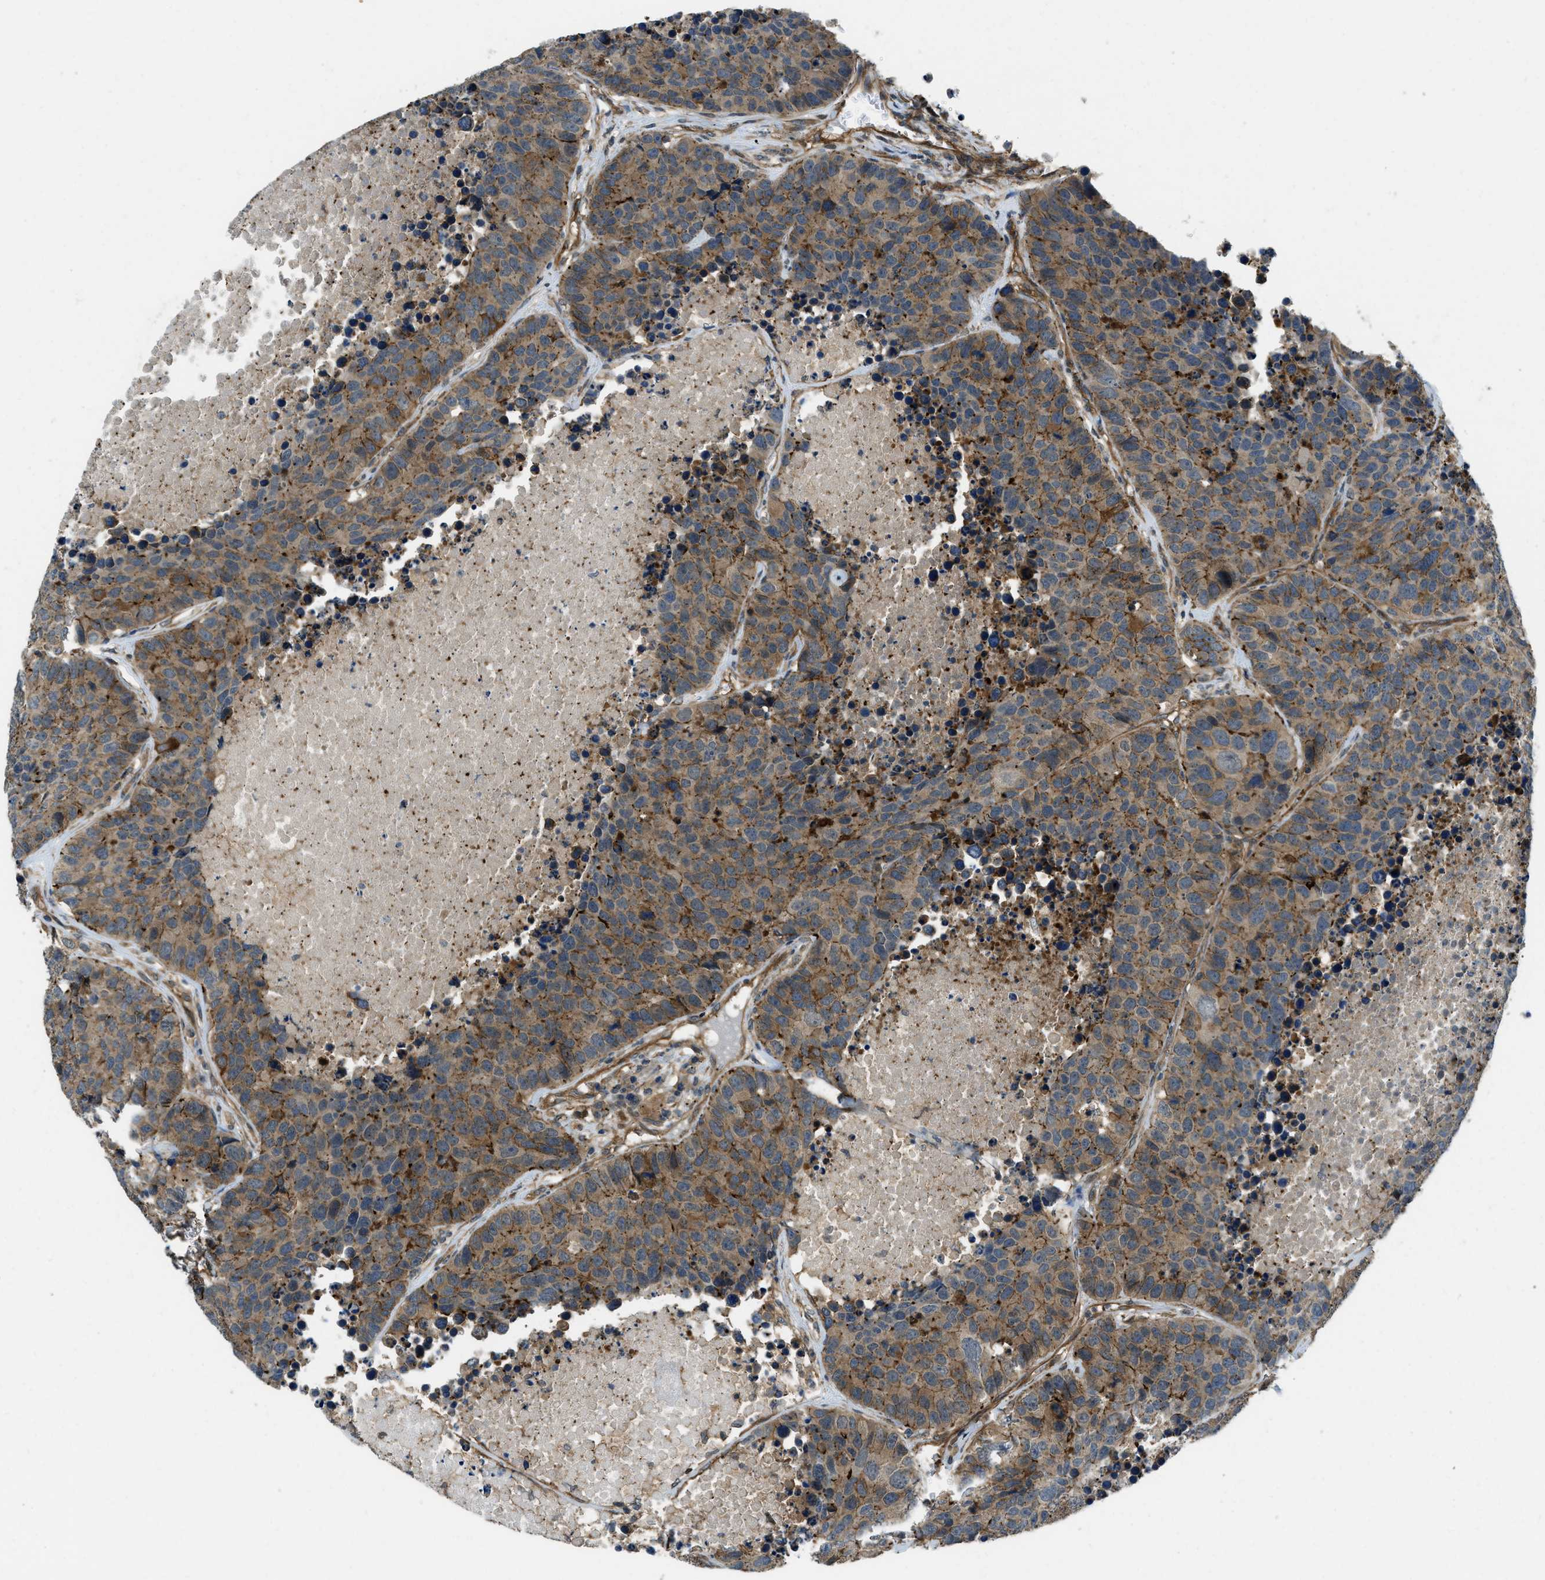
{"staining": {"intensity": "moderate", "quantity": ">75%", "location": "cytoplasmic/membranous"}, "tissue": "carcinoid", "cell_type": "Tumor cells", "image_type": "cancer", "snomed": [{"axis": "morphology", "description": "Carcinoid, malignant, NOS"}, {"axis": "topography", "description": "Lung"}], "caption": "Brown immunohistochemical staining in malignant carcinoid demonstrates moderate cytoplasmic/membranous positivity in about >75% of tumor cells. (DAB IHC, brown staining for protein, blue staining for nuclei).", "gene": "CGN", "patient": {"sex": "male", "age": 60}}